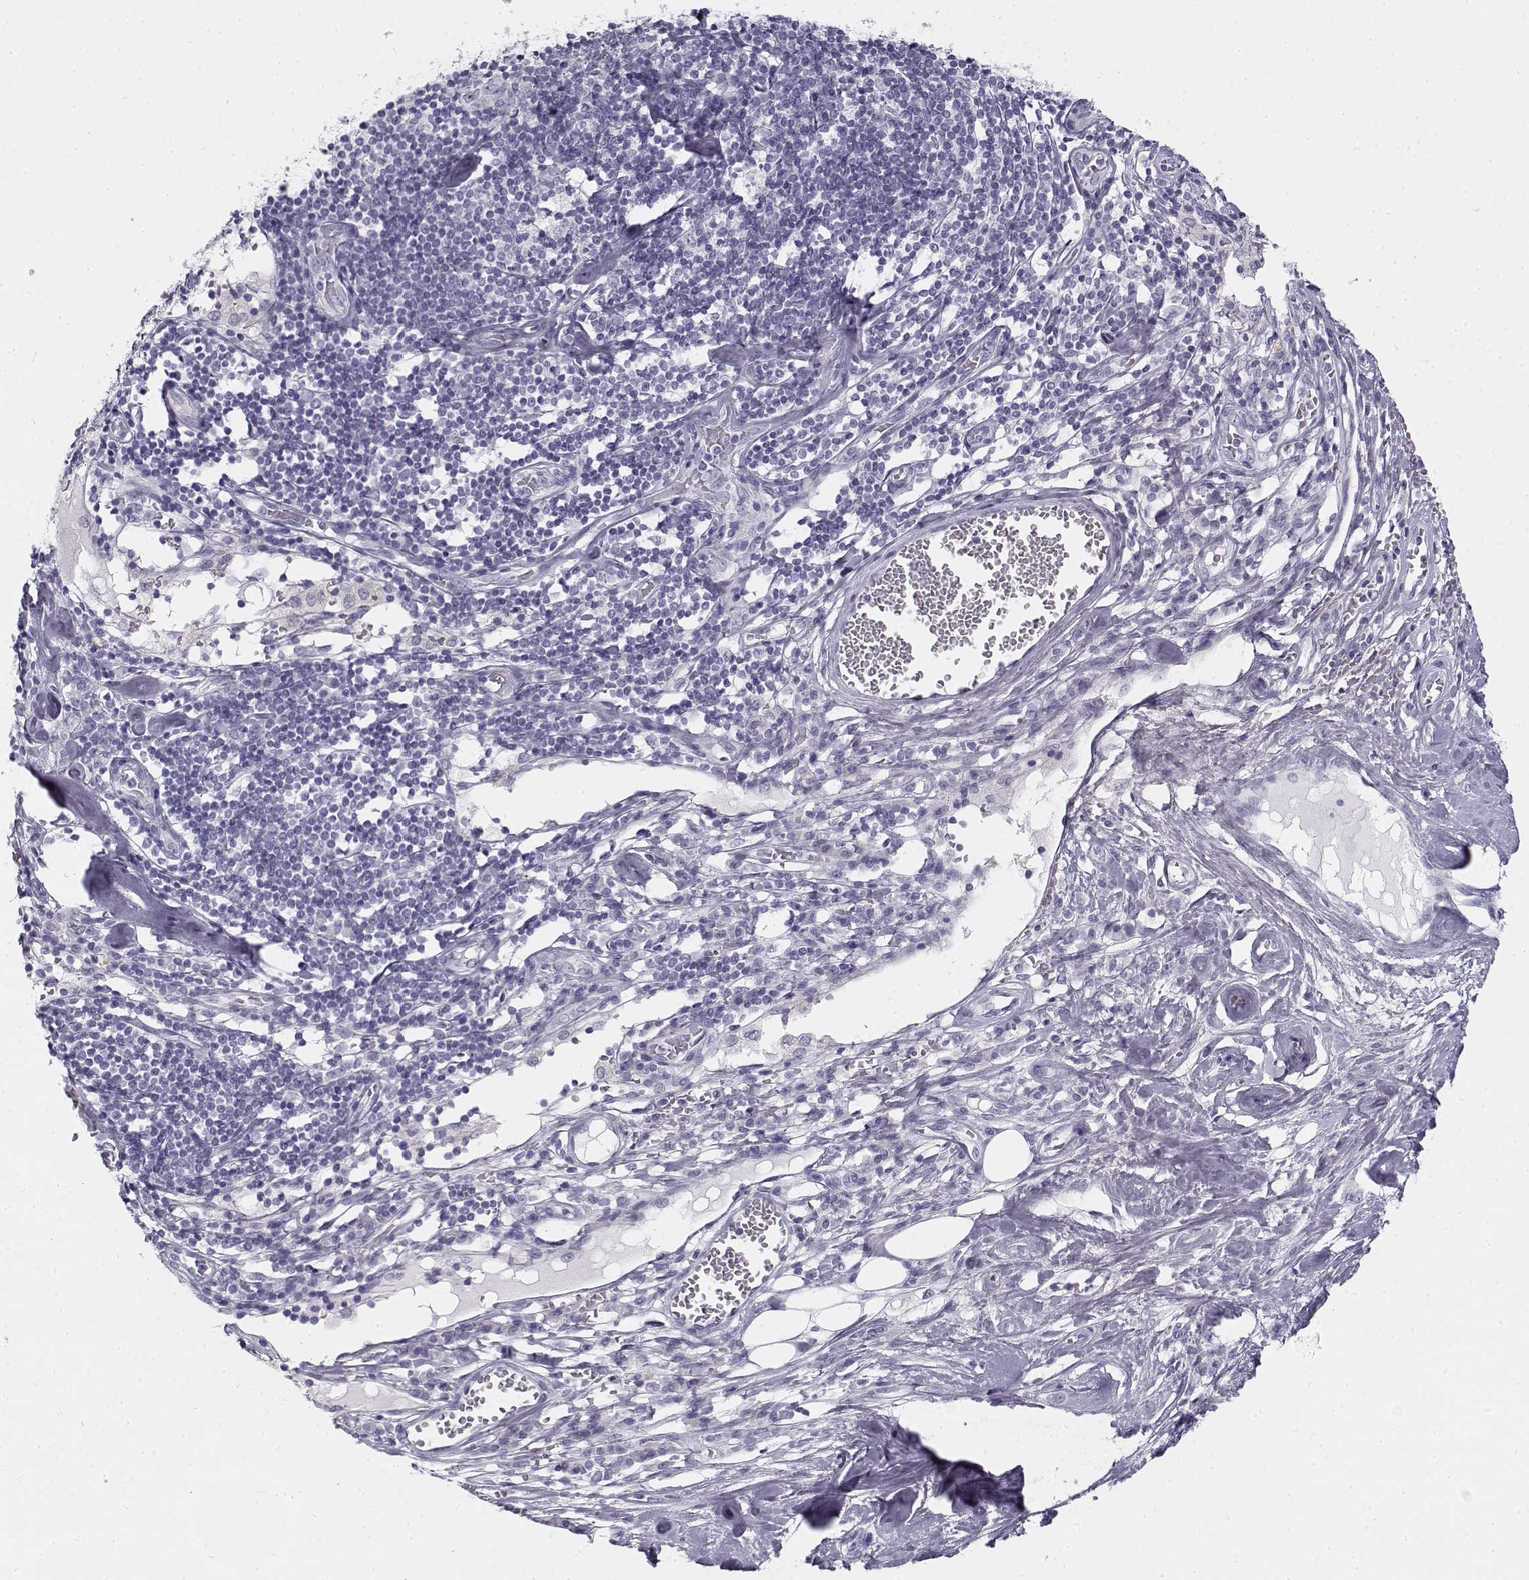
{"staining": {"intensity": "negative", "quantity": "none", "location": "none"}, "tissue": "melanoma", "cell_type": "Tumor cells", "image_type": "cancer", "snomed": [{"axis": "morphology", "description": "Malignant melanoma, Metastatic site"}, {"axis": "topography", "description": "Lymph node"}], "caption": "High magnification brightfield microscopy of melanoma stained with DAB (brown) and counterstained with hematoxylin (blue): tumor cells show no significant staining.", "gene": "CREB3L3", "patient": {"sex": "female", "age": 64}}